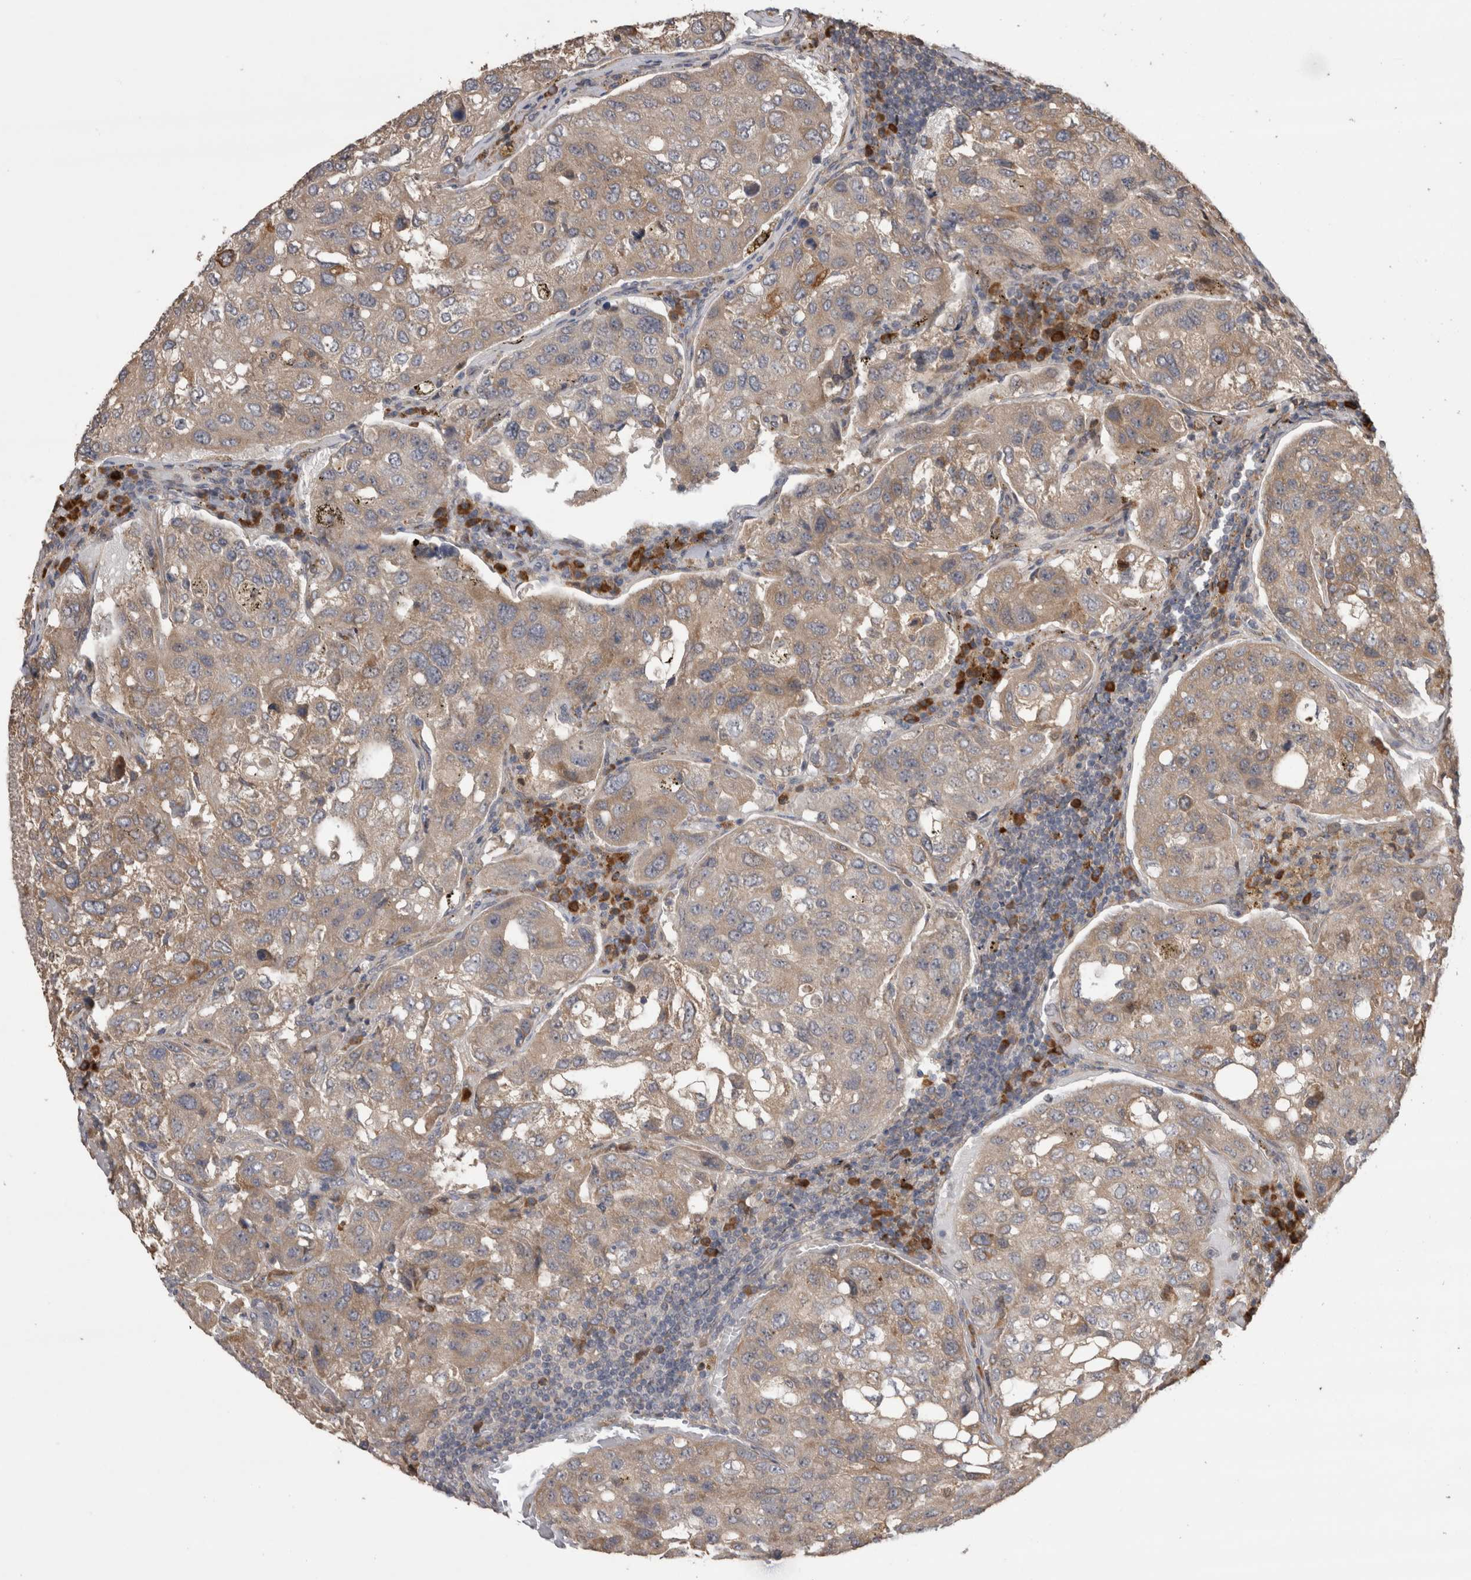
{"staining": {"intensity": "weak", "quantity": ">75%", "location": "cytoplasmic/membranous"}, "tissue": "urothelial cancer", "cell_type": "Tumor cells", "image_type": "cancer", "snomed": [{"axis": "morphology", "description": "Urothelial carcinoma, High grade"}, {"axis": "topography", "description": "Lymph node"}, {"axis": "topography", "description": "Urinary bladder"}], "caption": "Urothelial carcinoma (high-grade) tissue shows weak cytoplasmic/membranous staining in about >75% of tumor cells, visualized by immunohistochemistry.", "gene": "TBCE", "patient": {"sex": "male", "age": 51}}